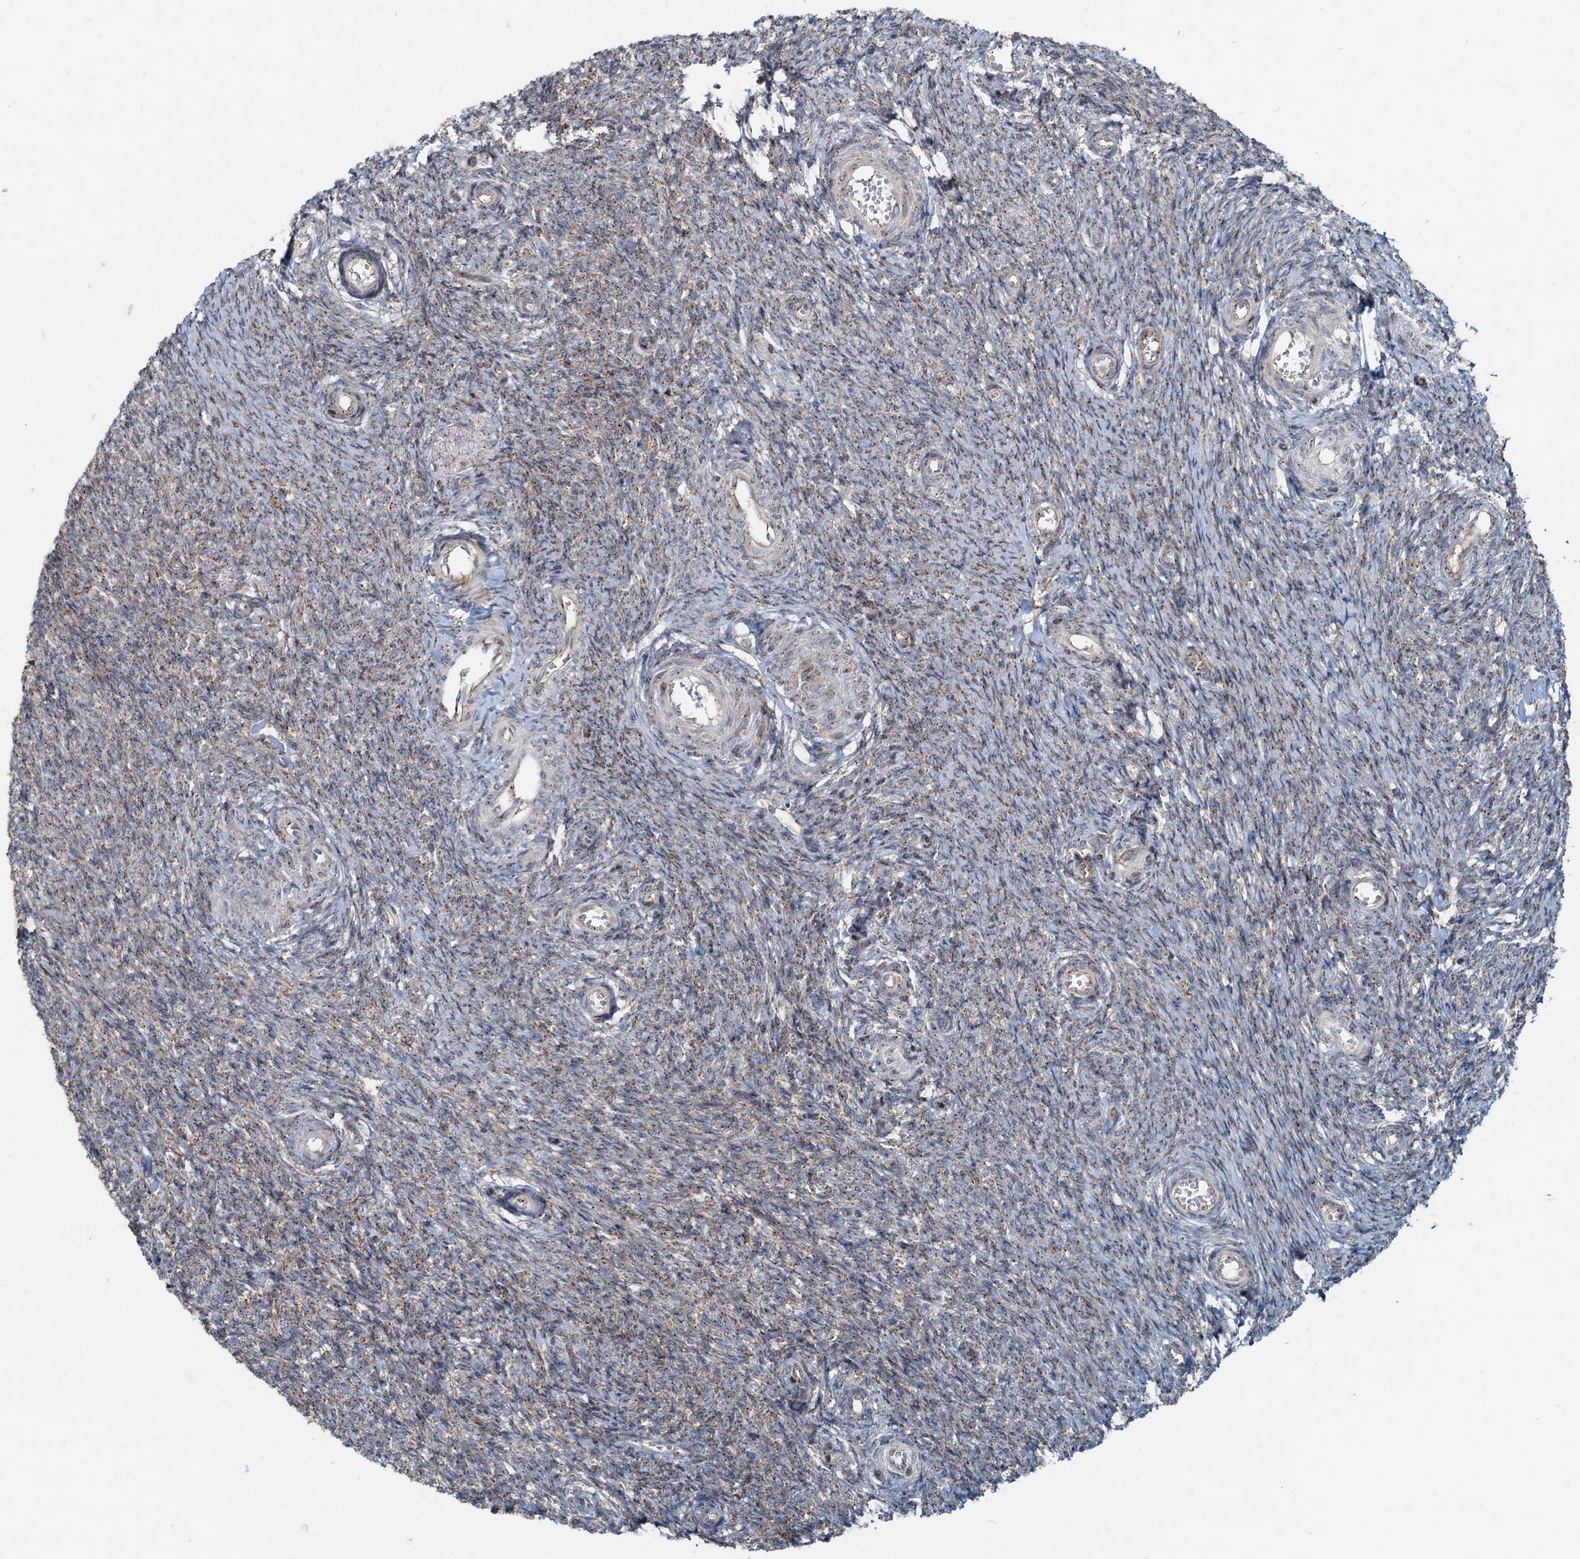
{"staining": {"intensity": "moderate", "quantity": "25%-75%", "location": "cytoplasmic/membranous"}, "tissue": "ovary", "cell_type": "Ovarian stroma cells", "image_type": "normal", "snomed": [{"axis": "morphology", "description": "Normal tissue, NOS"}, {"axis": "topography", "description": "Ovary"}], "caption": "Protein analysis of benign ovary shows moderate cytoplasmic/membranous staining in about 25%-75% of ovarian stroma cells.", "gene": "CEP68", "patient": {"sex": "female", "age": 44}}